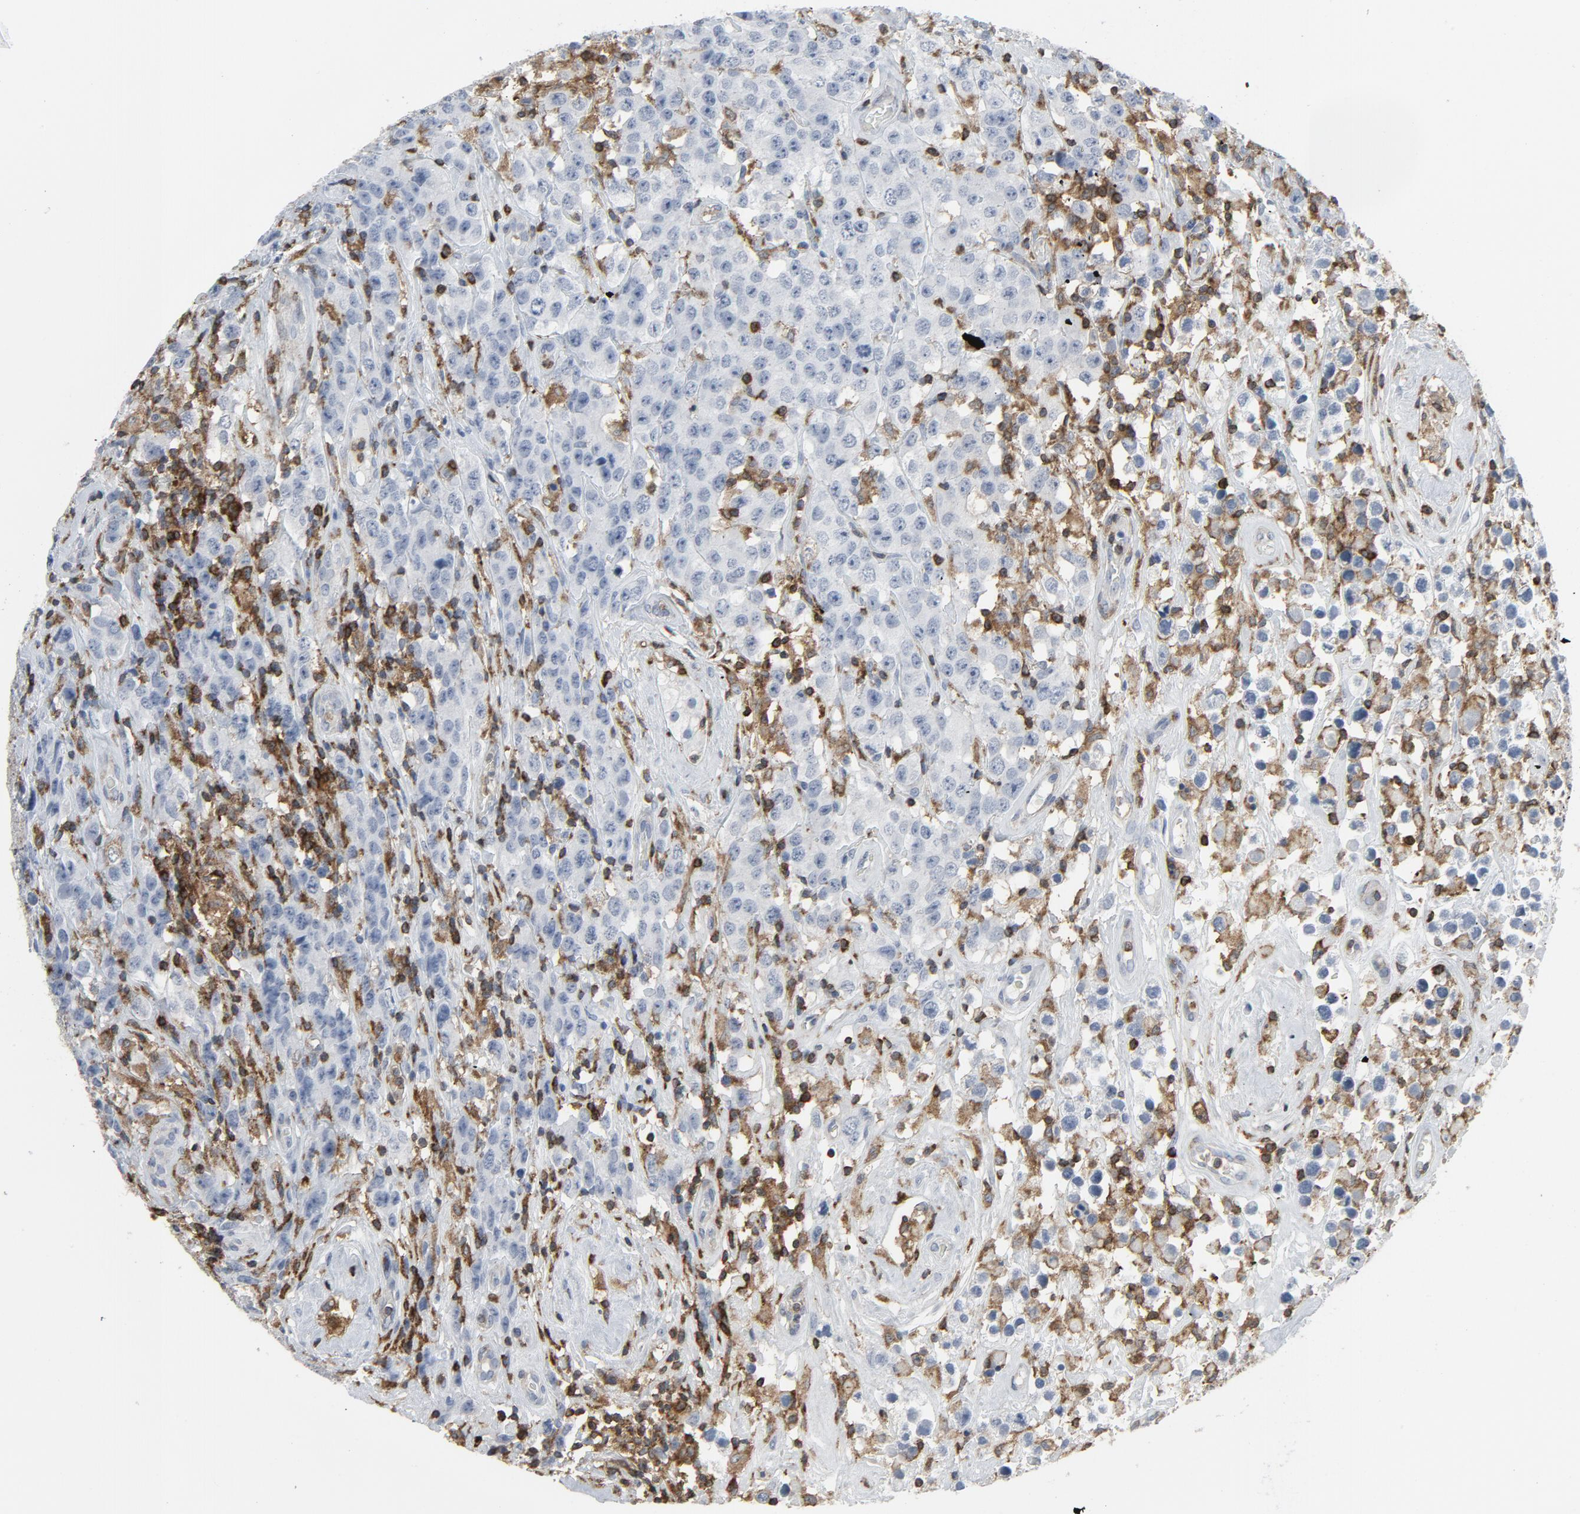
{"staining": {"intensity": "negative", "quantity": "none", "location": "none"}, "tissue": "testis cancer", "cell_type": "Tumor cells", "image_type": "cancer", "snomed": [{"axis": "morphology", "description": "Seminoma, NOS"}, {"axis": "topography", "description": "Testis"}], "caption": "Testis seminoma stained for a protein using immunohistochemistry (IHC) displays no positivity tumor cells.", "gene": "LCP2", "patient": {"sex": "male", "age": 52}}